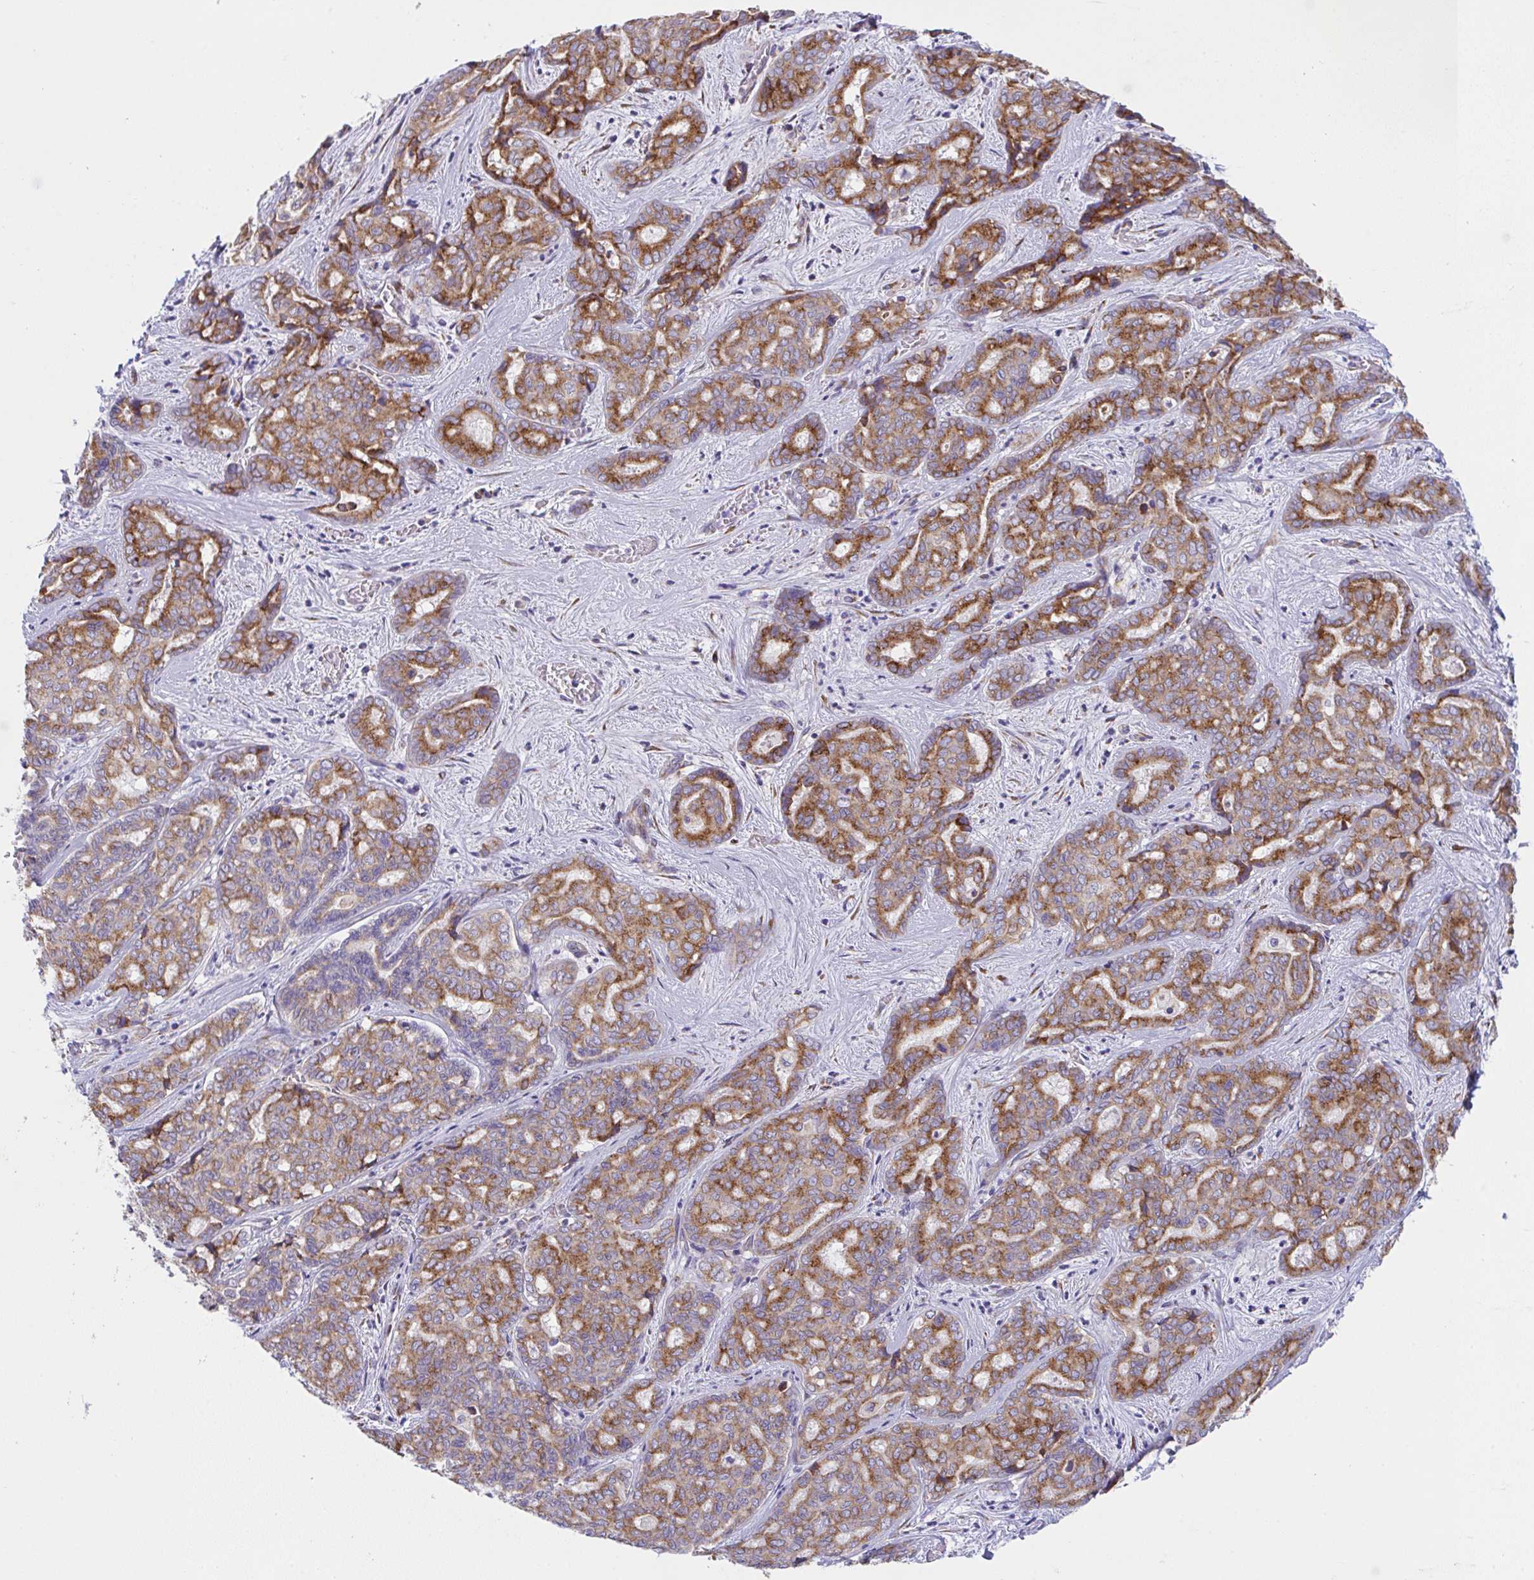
{"staining": {"intensity": "strong", "quantity": ">75%", "location": "cytoplasmic/membranous"}, "tissue": "liver cancer", "cell_type": "Tumor cells", "image_type": "cancer", "snomed": [{"axis": "morphology", "description": "Cholangiocarcinoma"}, {"axis": "topography", "description": "Liver"}], "caption": "Protein staining displays strong cytoplasmic/membranous staining in about >75% of tumor cells in liver cancer (cholangiocarcinoma).", "gene": "MIA3", "patient": {"sex": "female", "age": 64}}